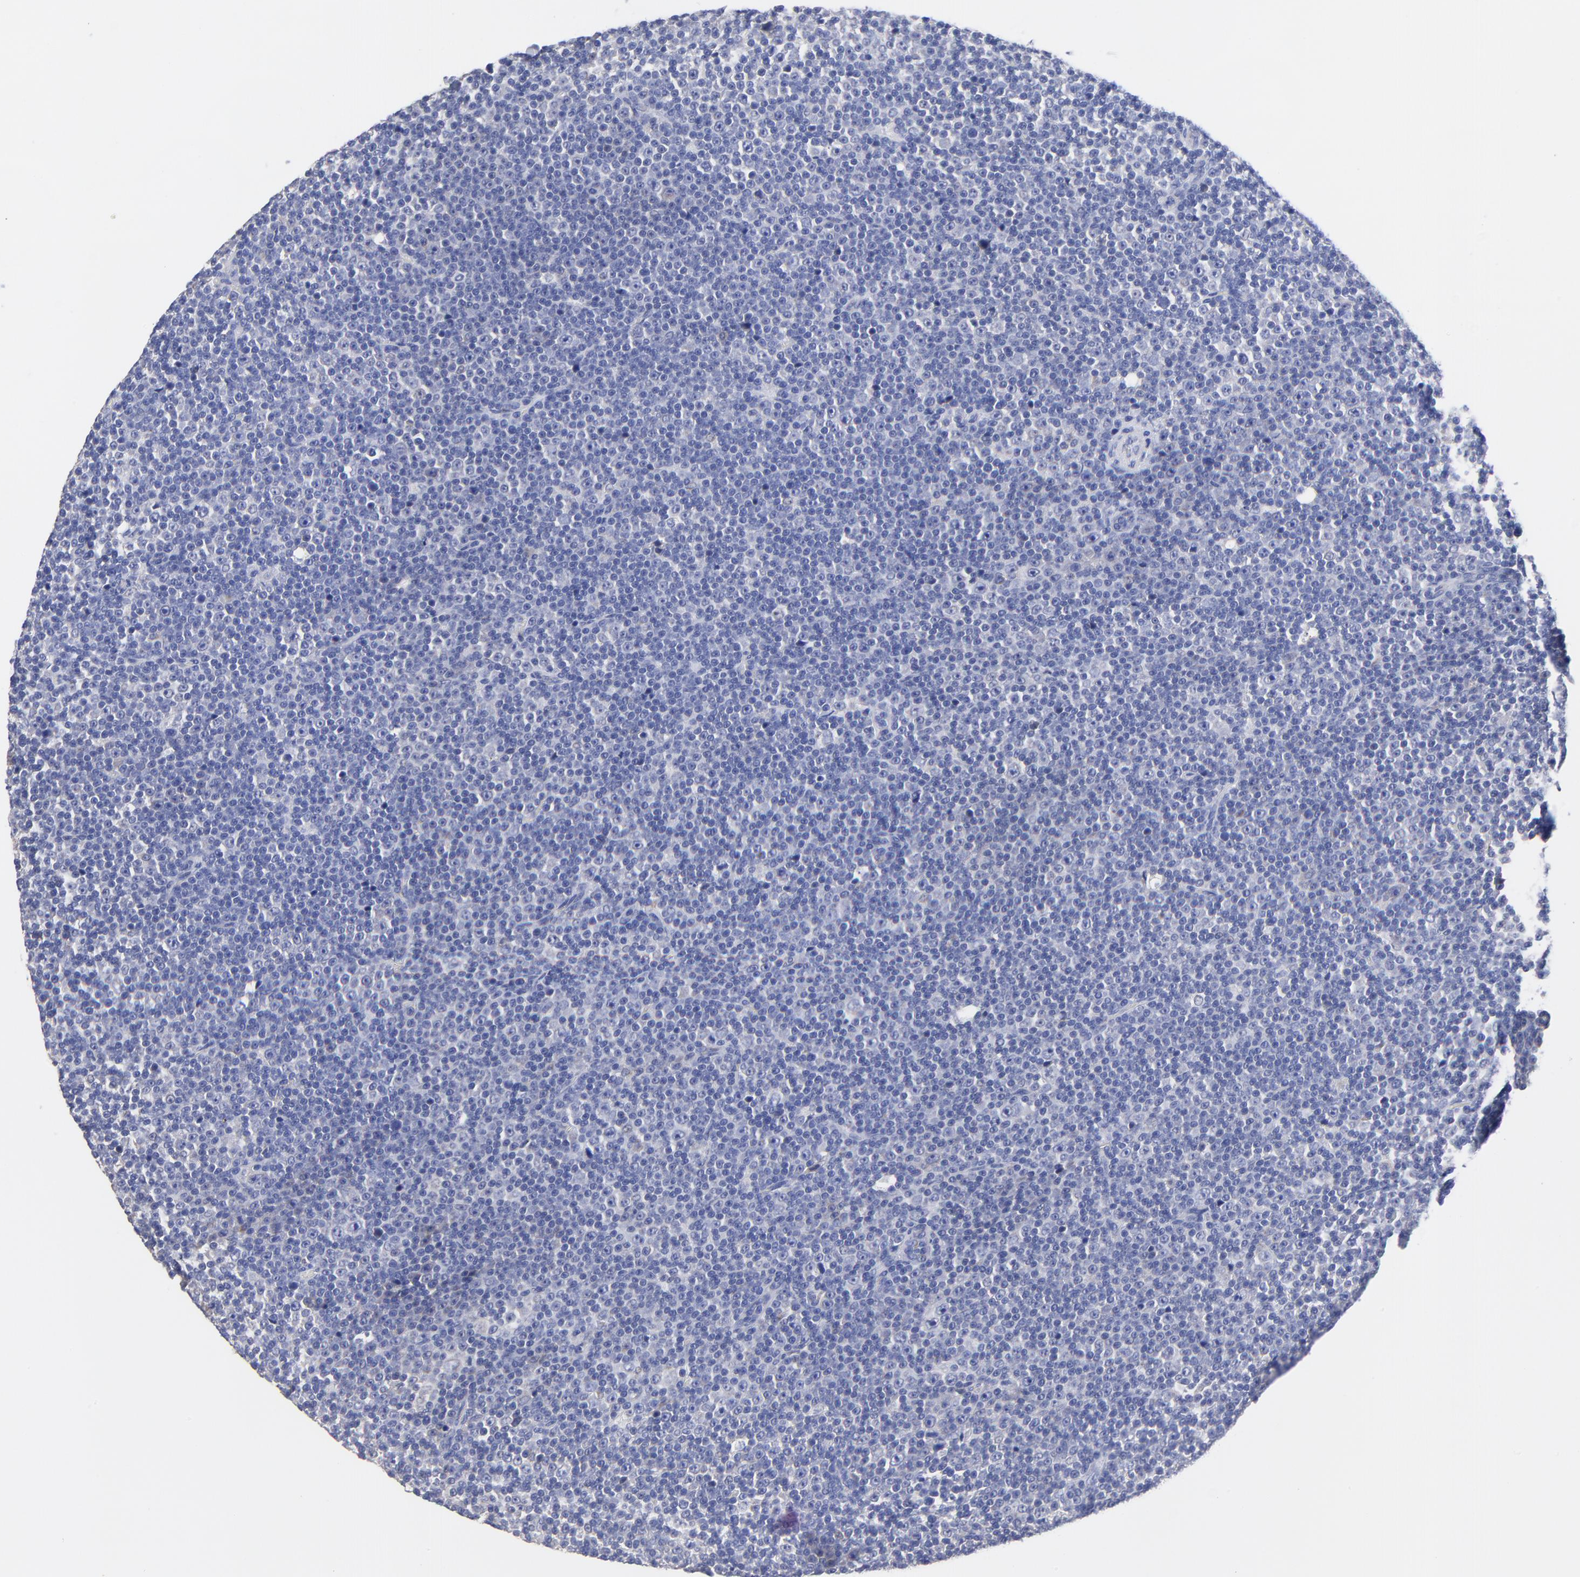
{"staining": {"intensity": "weak", "quantity": "<25%", "location": "cytoplasmic/membranous"}, "tissue": "lymphoma", "cell_type": "Tumor cells", "image_type": "cancer", "snomed": [{"axis": "morphology", "description": "Malignant lymphoma, non-Hodgkin's type, Low grade"}, {"axis": "topography", "description": "Lymph node"}], "caption": "DAB immunohistochemical staining of low-grade malignant lymphoma, non-Hodgkin's type displays no significant expression in tumor cells. Brightfield microscopy of IHC stained with DAB (brown) and hematoxylin (blue), captured at high magnification.", "gene": "LAX1", "patient": {"sex": "female", "age": 67}}